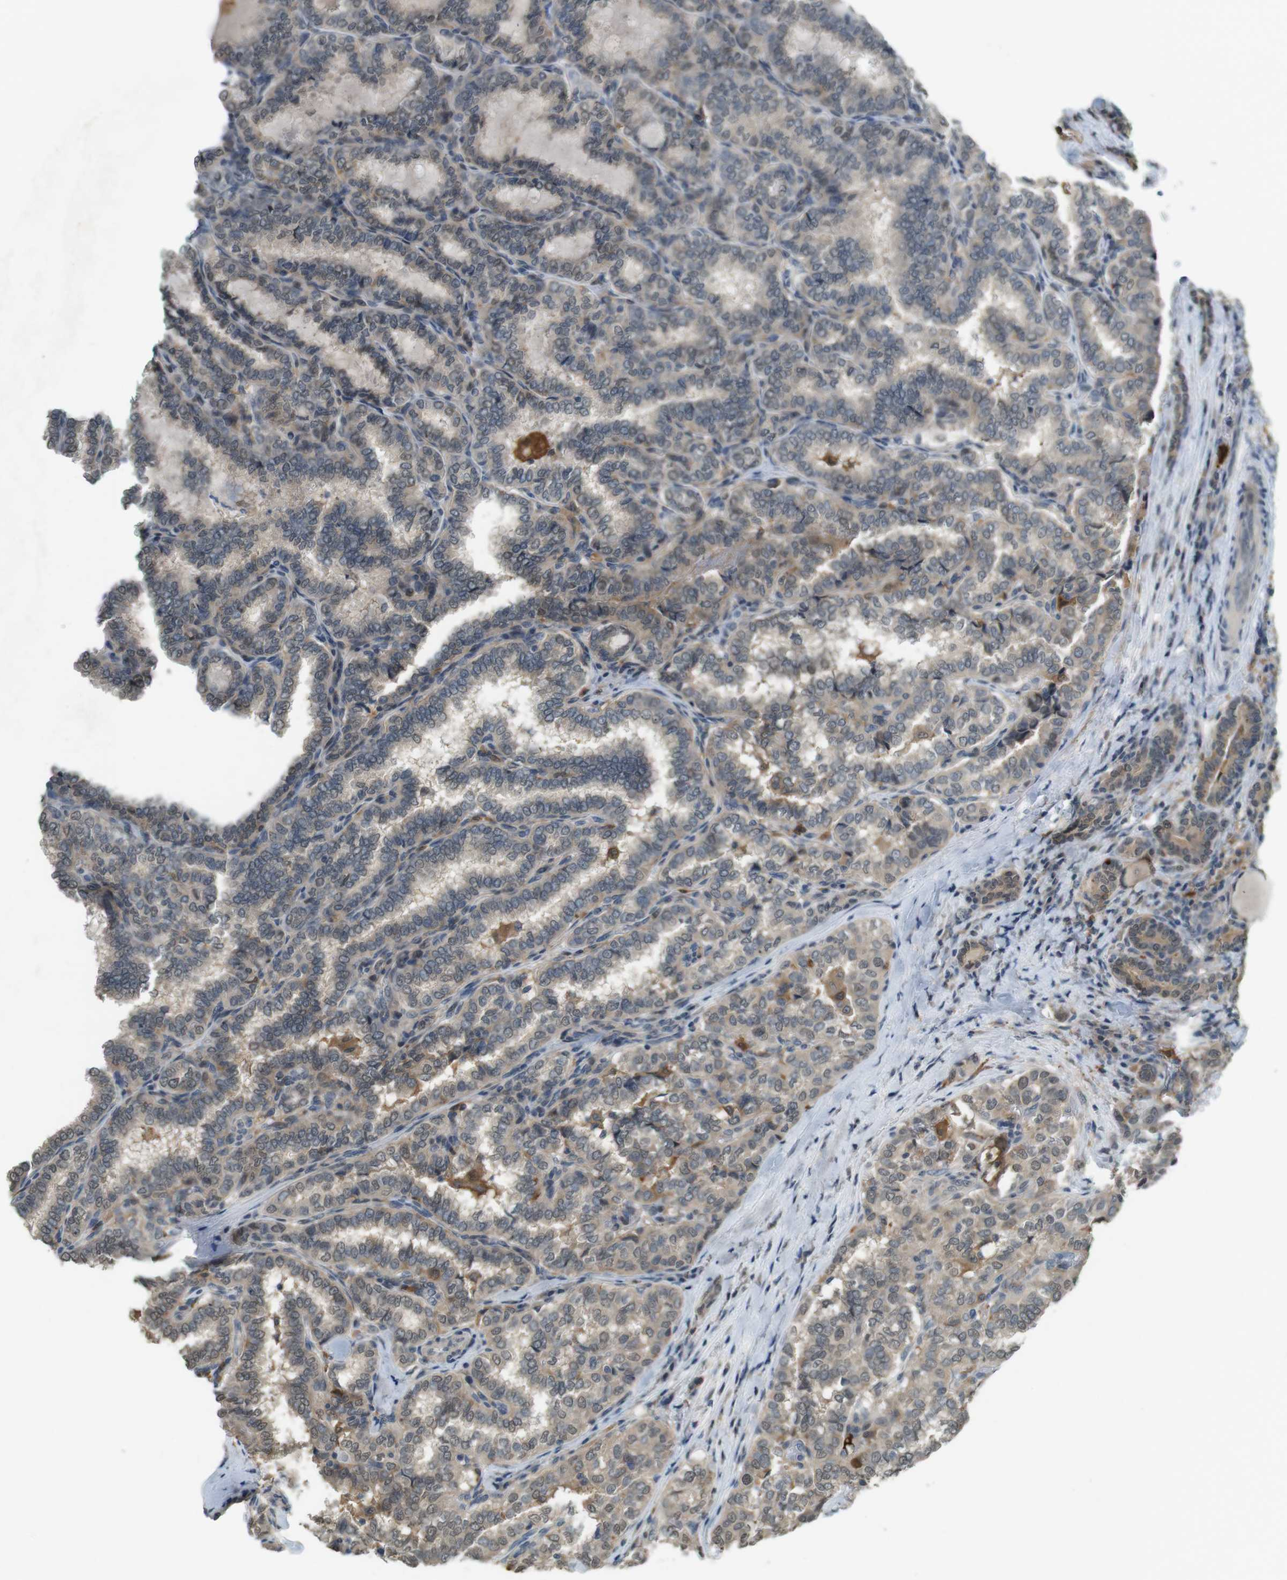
{"staining": {"intensity": "weak", "quantity": "<25%", "location": "cytoplasmic/membranous"}, "tissue": "thyroid cancer", "cell_type": "Tumor cells", "image_type": "cancer", "snomed": [{"axis": "morphology", "description": "Normal tissue, NOS"}, {"axis": "morphology", "description": "Papillary adenocarcinoma, NOS"}, {"axis": "topography", "description": "Thyroid gland"}], "caption": "High magnification brightfield microscopy of thyroid cancer stained with DAB (3,3'-diaminobenzidine) (brown) and counterstained with hematoxylin (blue): tumor cells show no significant positivity.", "gene": "CDK14", "patient": {"sex": "female", "age": 30}}